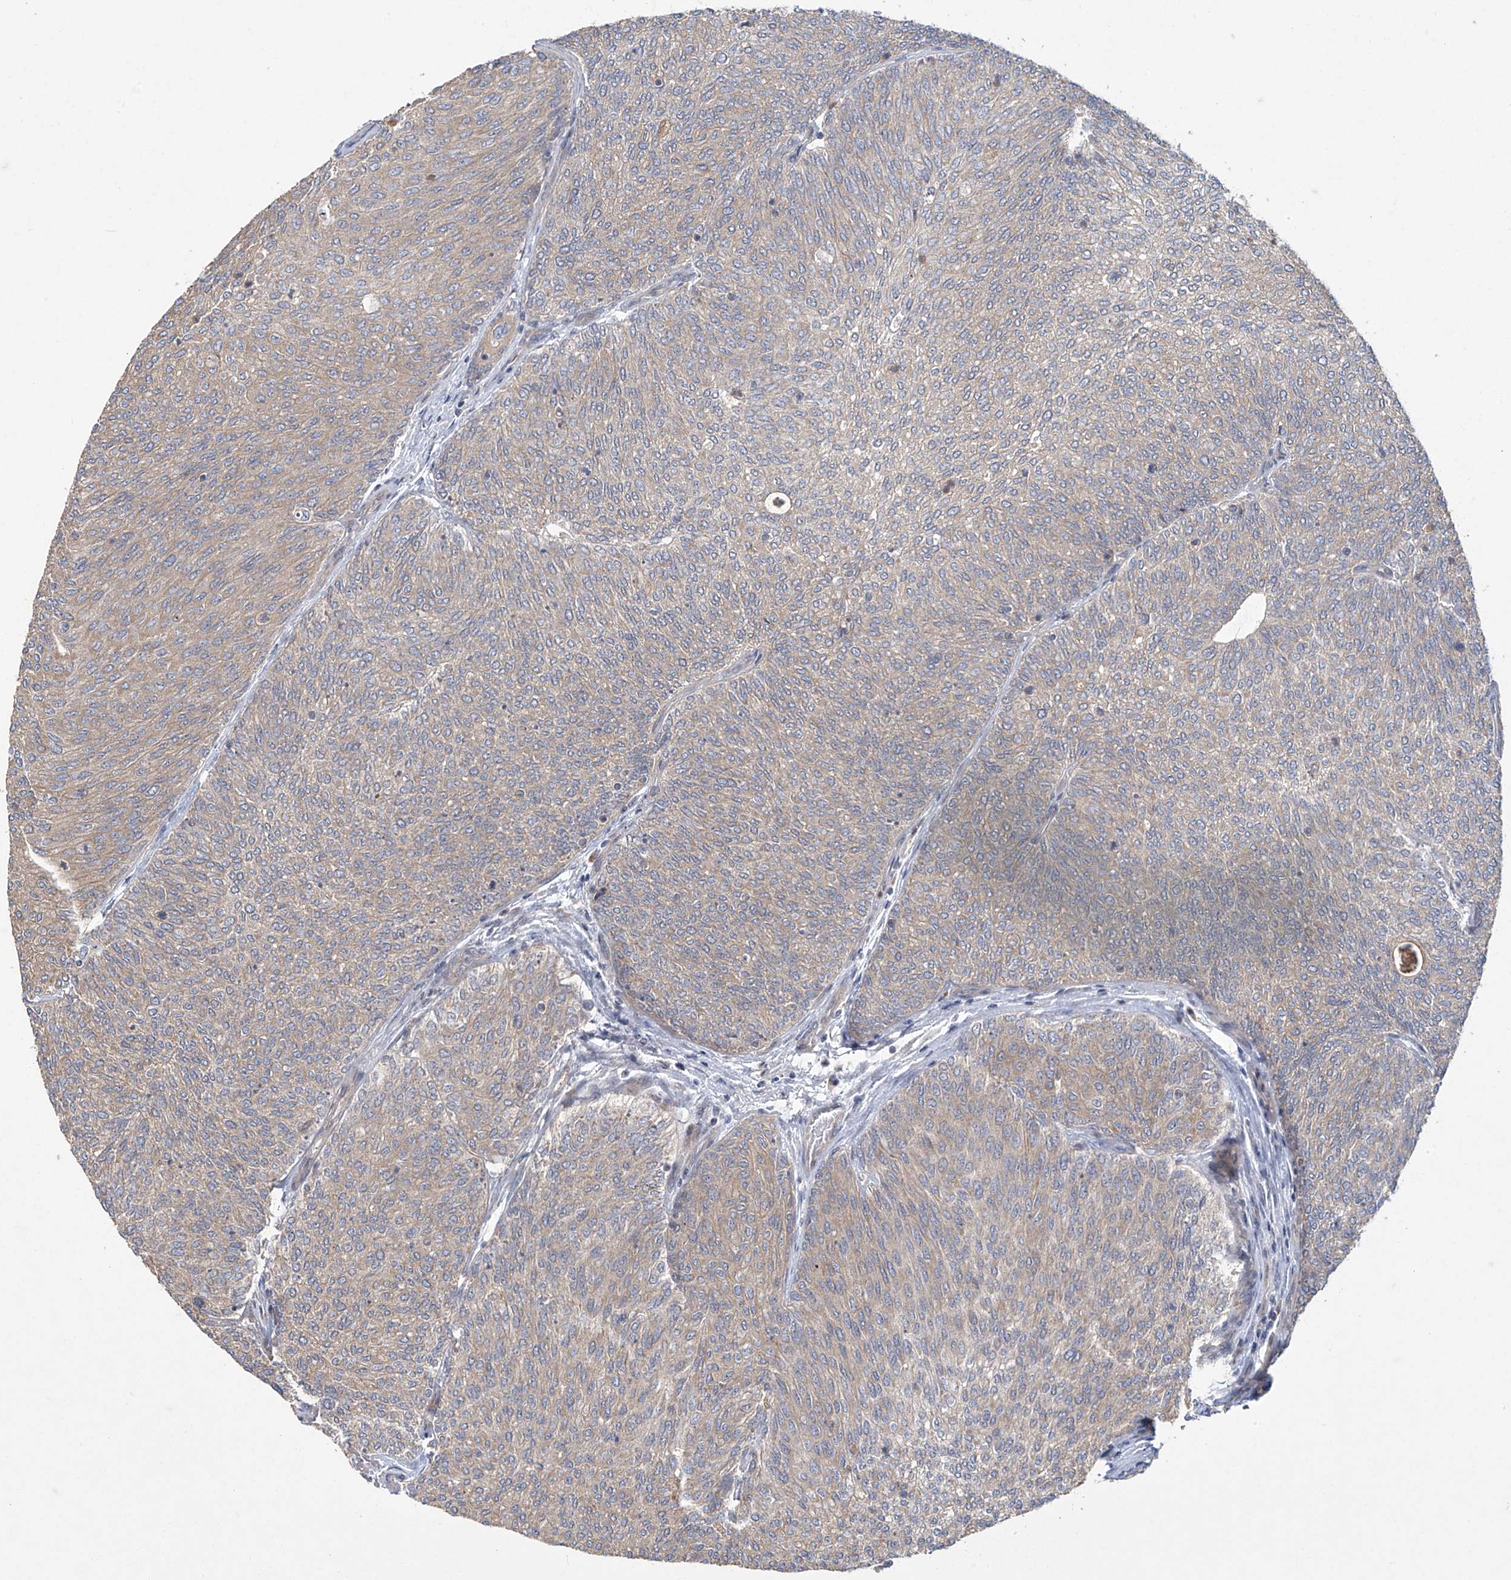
{"staining": {"intensity": "weak", "quantity": ">75%", "location": "cytoplasmic/membranous"}, "tissue": "urothelial cancer", "cell_type": "Tumor cells", "image_type": "cancer", "snomed": [{"axis": "morphology", "description": "Urothelial carcinoma, Low grade"}, {"axis": "topography", "description": "Urinary bladder"}], "caption": "Approximately >75% of tumor cells in human low-grade urothelial carcinoma display weak cytoplasmic/membranous protein expression as visualized by brown immunohistochemical staining.", "gene": "TRIM60", "patient": {"sex": "female", "age": 79}}